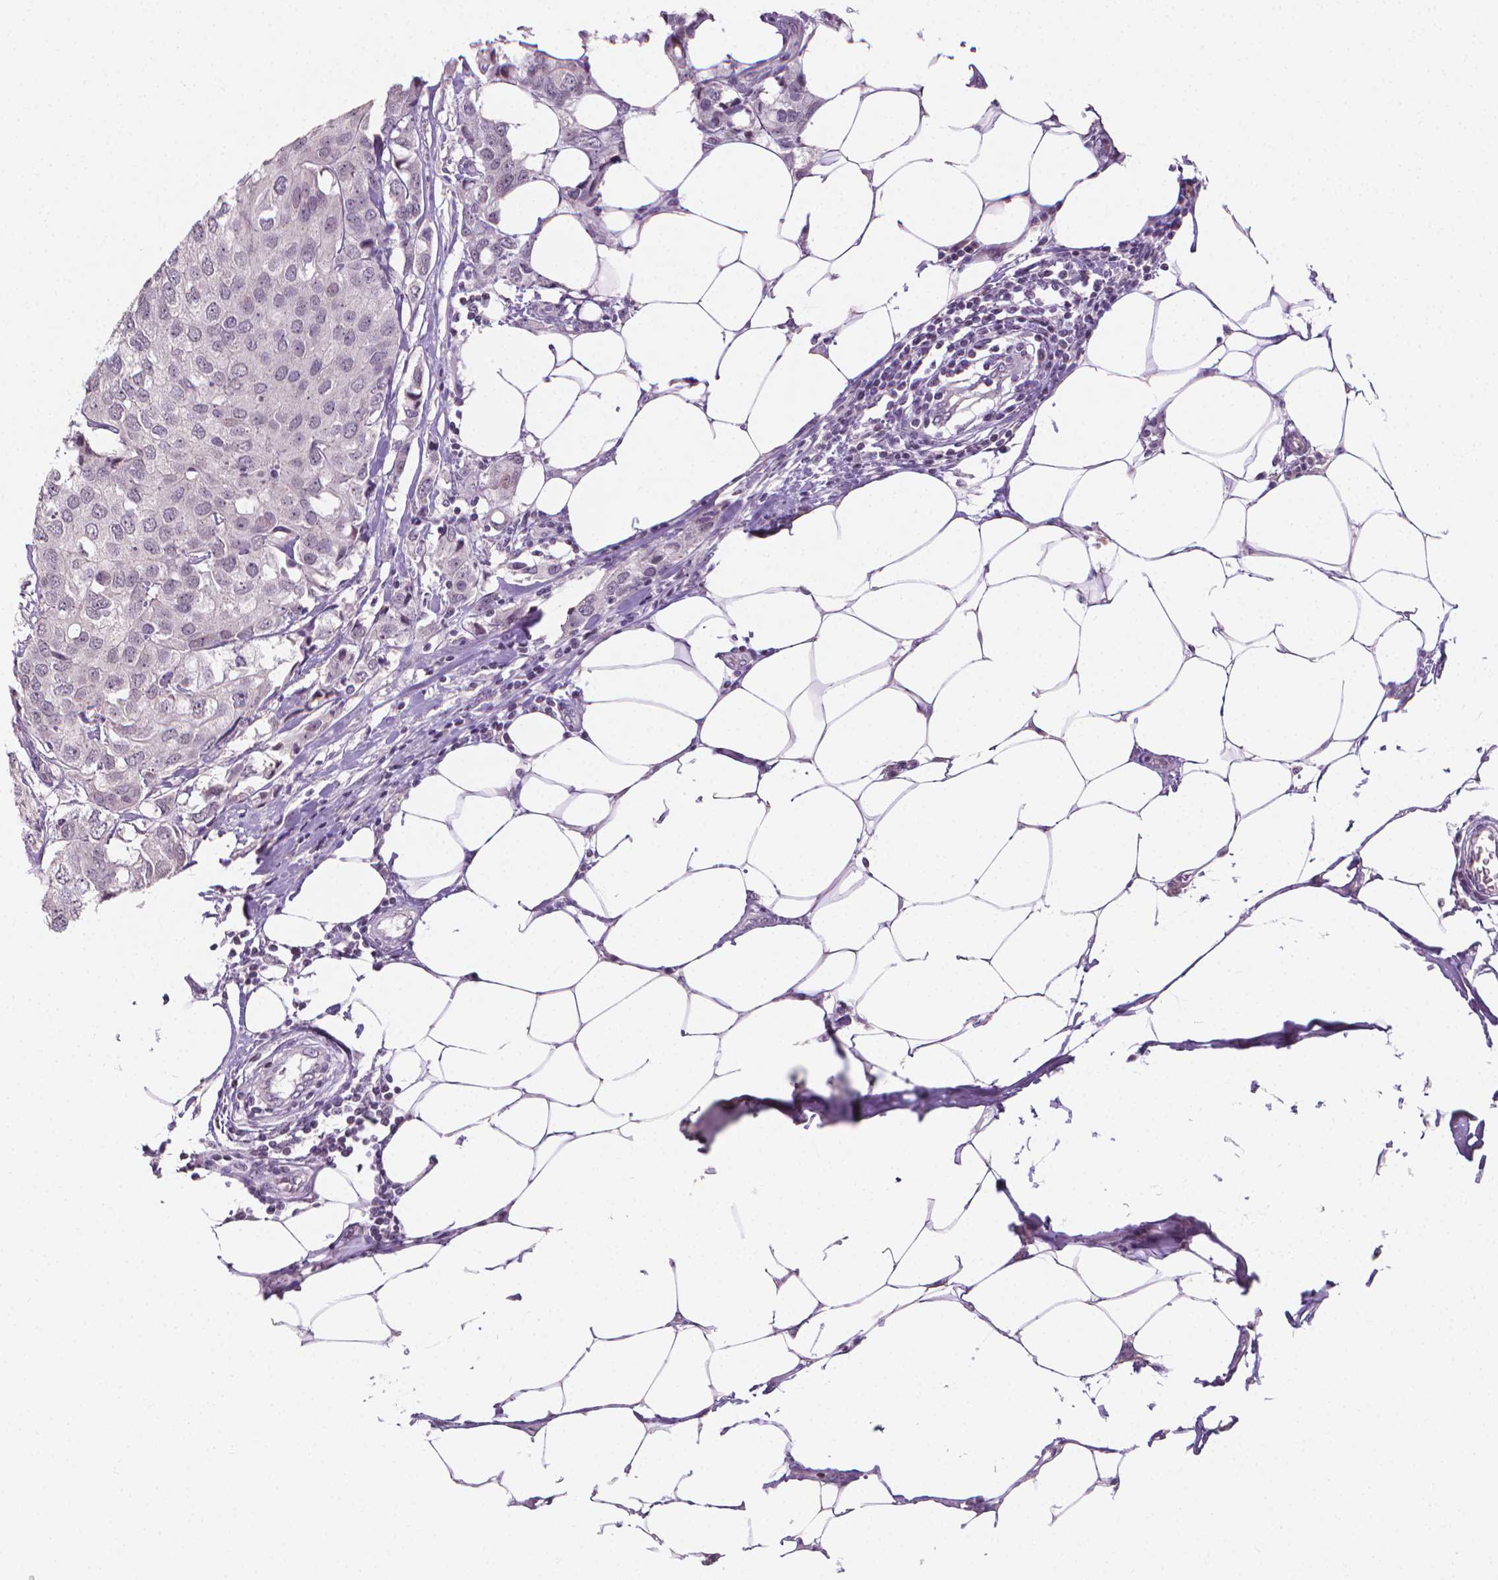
{"staining": {"intensity": "negative", "quantity": "none", "location": "none"}, "tissue": "breast cancer", "cell_type": "Tumor cells", "image_type": "cancer", "snomed": [{"axis": "morphology", "description": "Duct carcinoma"}, {"axis": "topography", "description": "Breast"}], "caption": "This is a micrograph of immunohistochemistry staining of intraductal carcinoma (breast), which shows no expression in tumor cells. (DAB immunohistochemistry (IHC), high magnification).", "gene": "NCAN", "patient": {"sex": "female", "age": 80}}